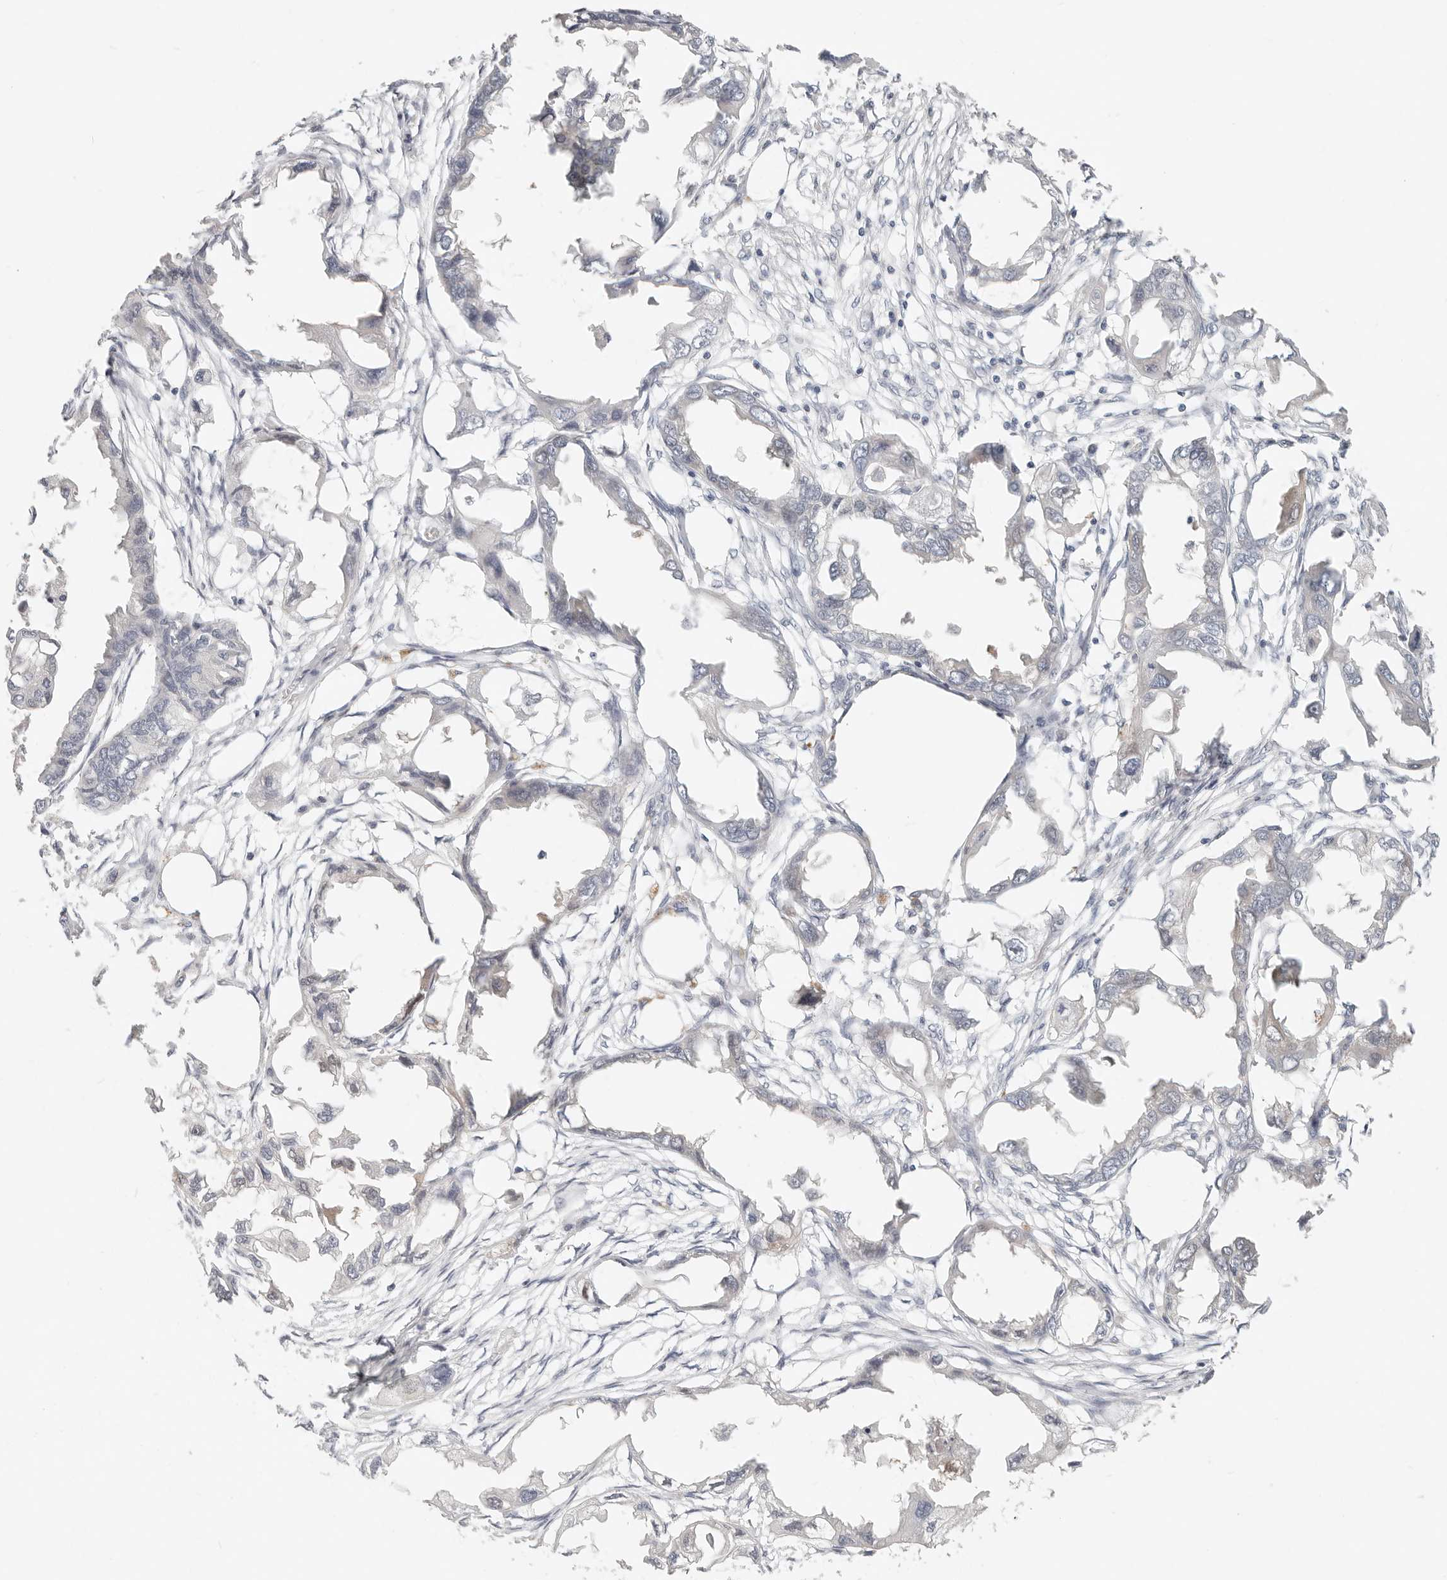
{"staining": {"intensity": "negative", "quantity": "none", "location": "none"}, "tissue": "endometrial cancer", "cell_type": "Tumor cells", "image_type": "cancer", "snomed": [{"axis": "morphology", "description": "Adenocarcinoma, NOS"}, {"axis": "morphology", "description": "Adenocarcinoma, metastatic, NOS"}, {"axis": "topography", "description": "Adipose tissue"}, {"axis": "topography", "description": "Endometrium"}], "caption": "This is an IHC micrograph of endometrial metastatic adenocarcinoma. There is no positivity in tumor cells.", "gene": "TMEM63B", "patient": {"sex": "female", "age": 67}}